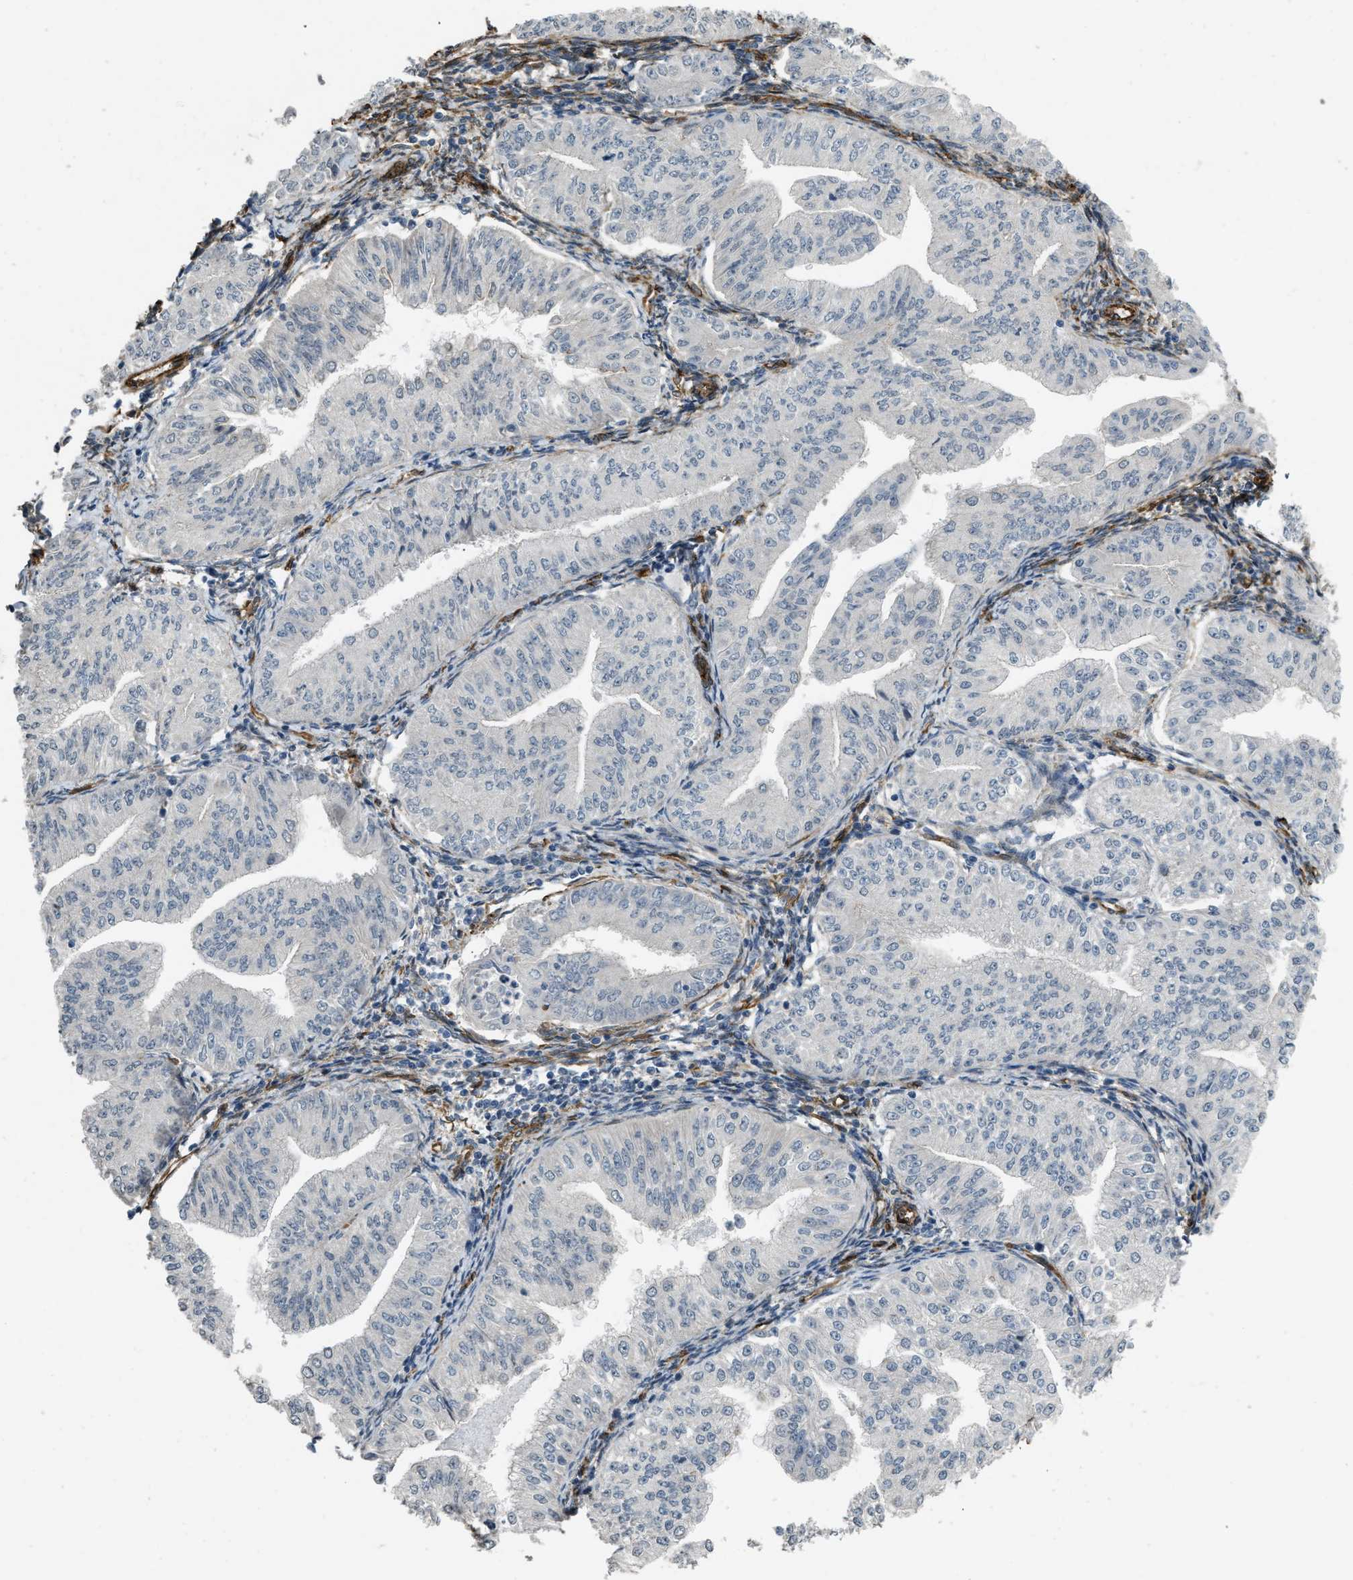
{"staining": {"intensity": "negative", "quantity": "none", "location": "none"}, "tissue": "endometrial cancer", "cell_type": "Tumor cells", "image_type": "cancer", "snomed": [{"axis": "morphology", "description": "Normal tissue, NOS"}, {"axis": "morphology", "description": "Adenocarcinoma, NOS"}, {"axis": "topography", "description": "Endometrium"}], "caption": "Immunohistochemical staining of adenocarcinoma (endometrial) displays no significant staining in tumor cells.", "gene": "NMB", "patient": {"sex": "female", "age": 53}}